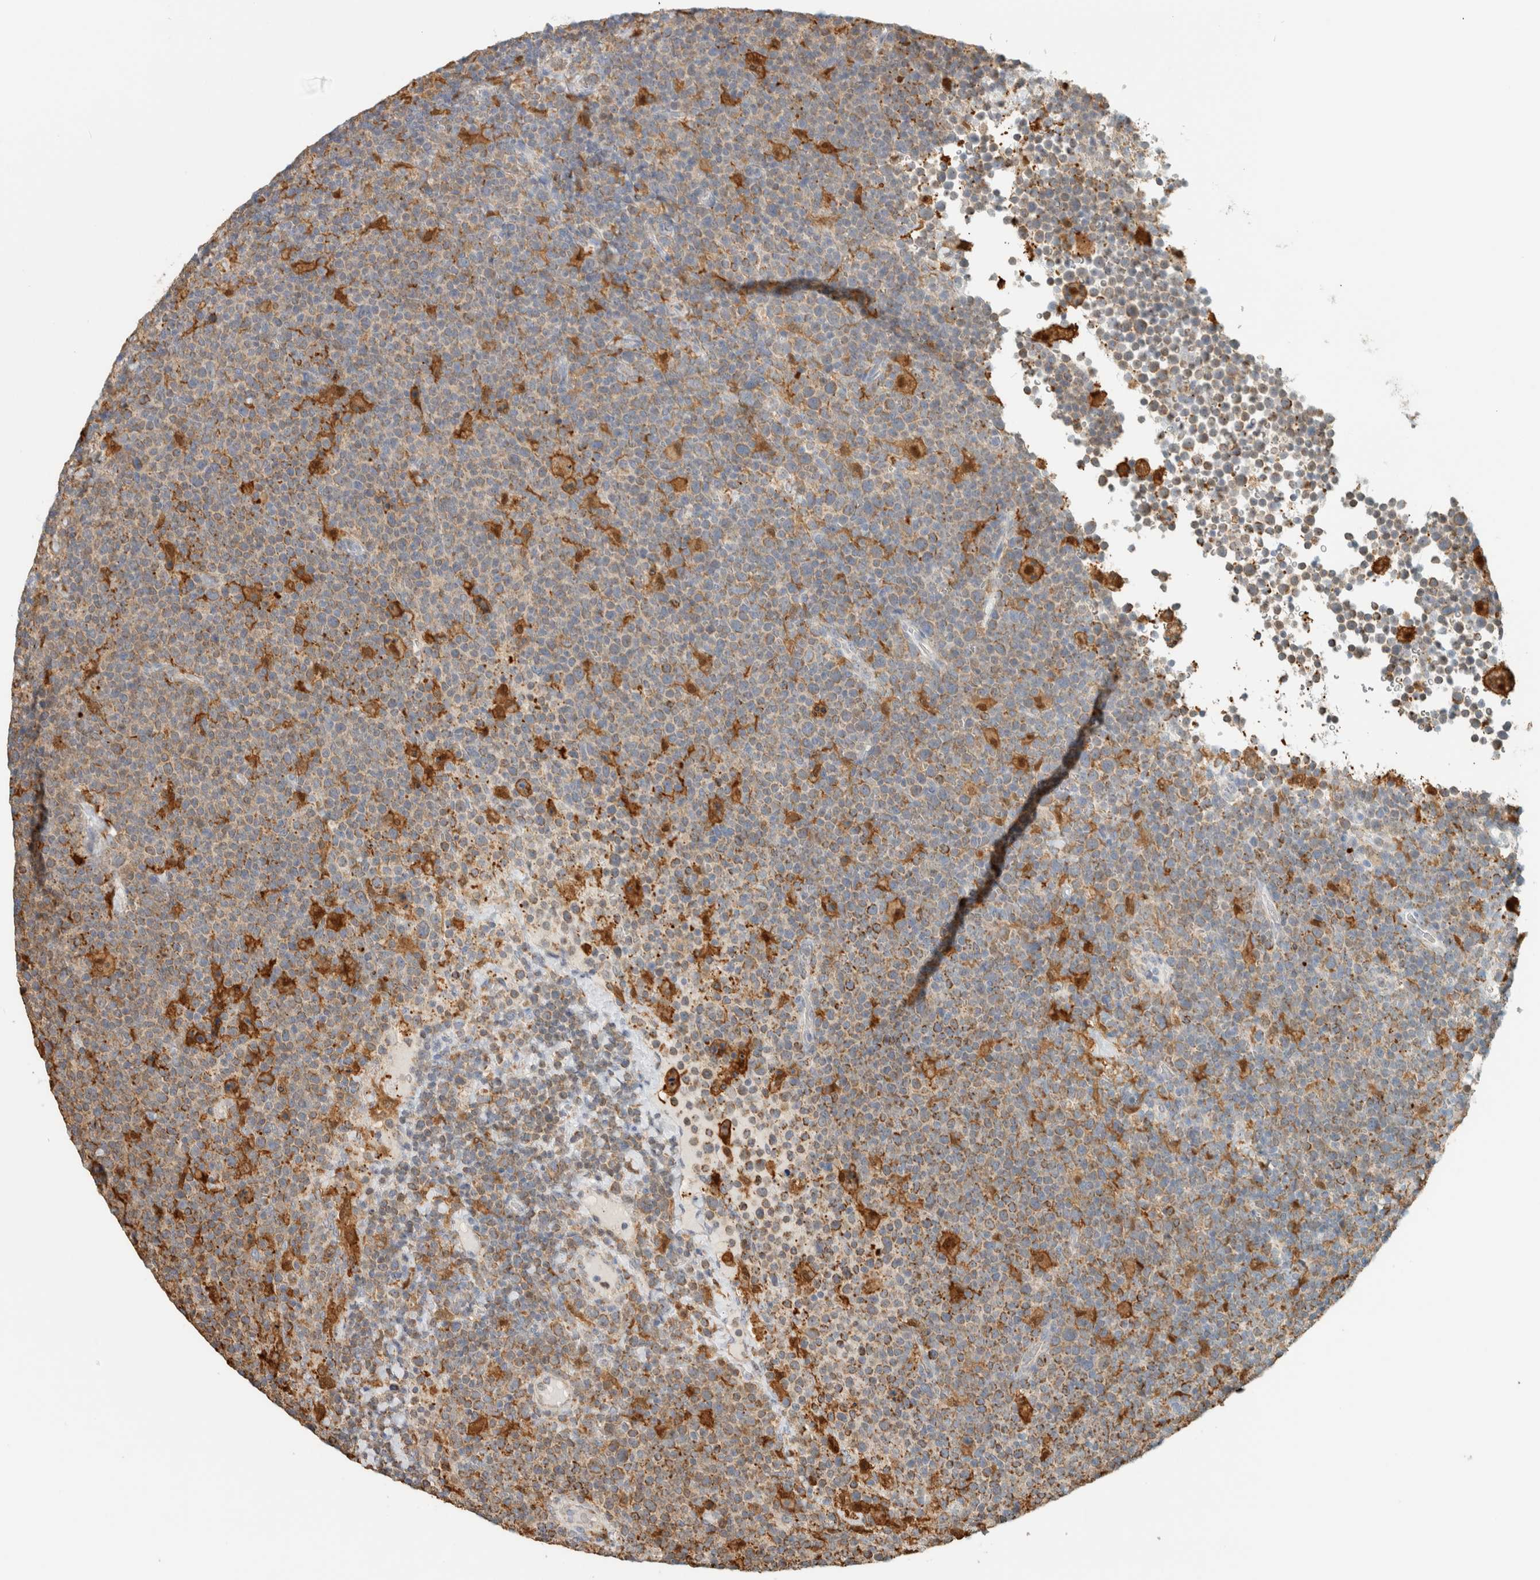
{"staining": {"intensity": "moderate", "quantity": "25%-75%", "location": "cytoplasmic/membranous"}, "tissue": "lymphoma", "cell_type": "Tumor cells", "image_type": "cancer", "snomed": [{"axis": "morphology", "description": "Malignant lymphoma, non-Hodgkin's type, High grade"}, {"axis": "topography", "description": "Lymph node"}], "caption": "Lymphoma stained with DAB (3,3'-diaminobenzidine) immunohistochemistry exhibits medium levels of moderate cytoplasmic/membranous expression in about 25%-75% of tumor cells.", "gene": "CAPG", "patient": {"sex": "male", "age": 61}}